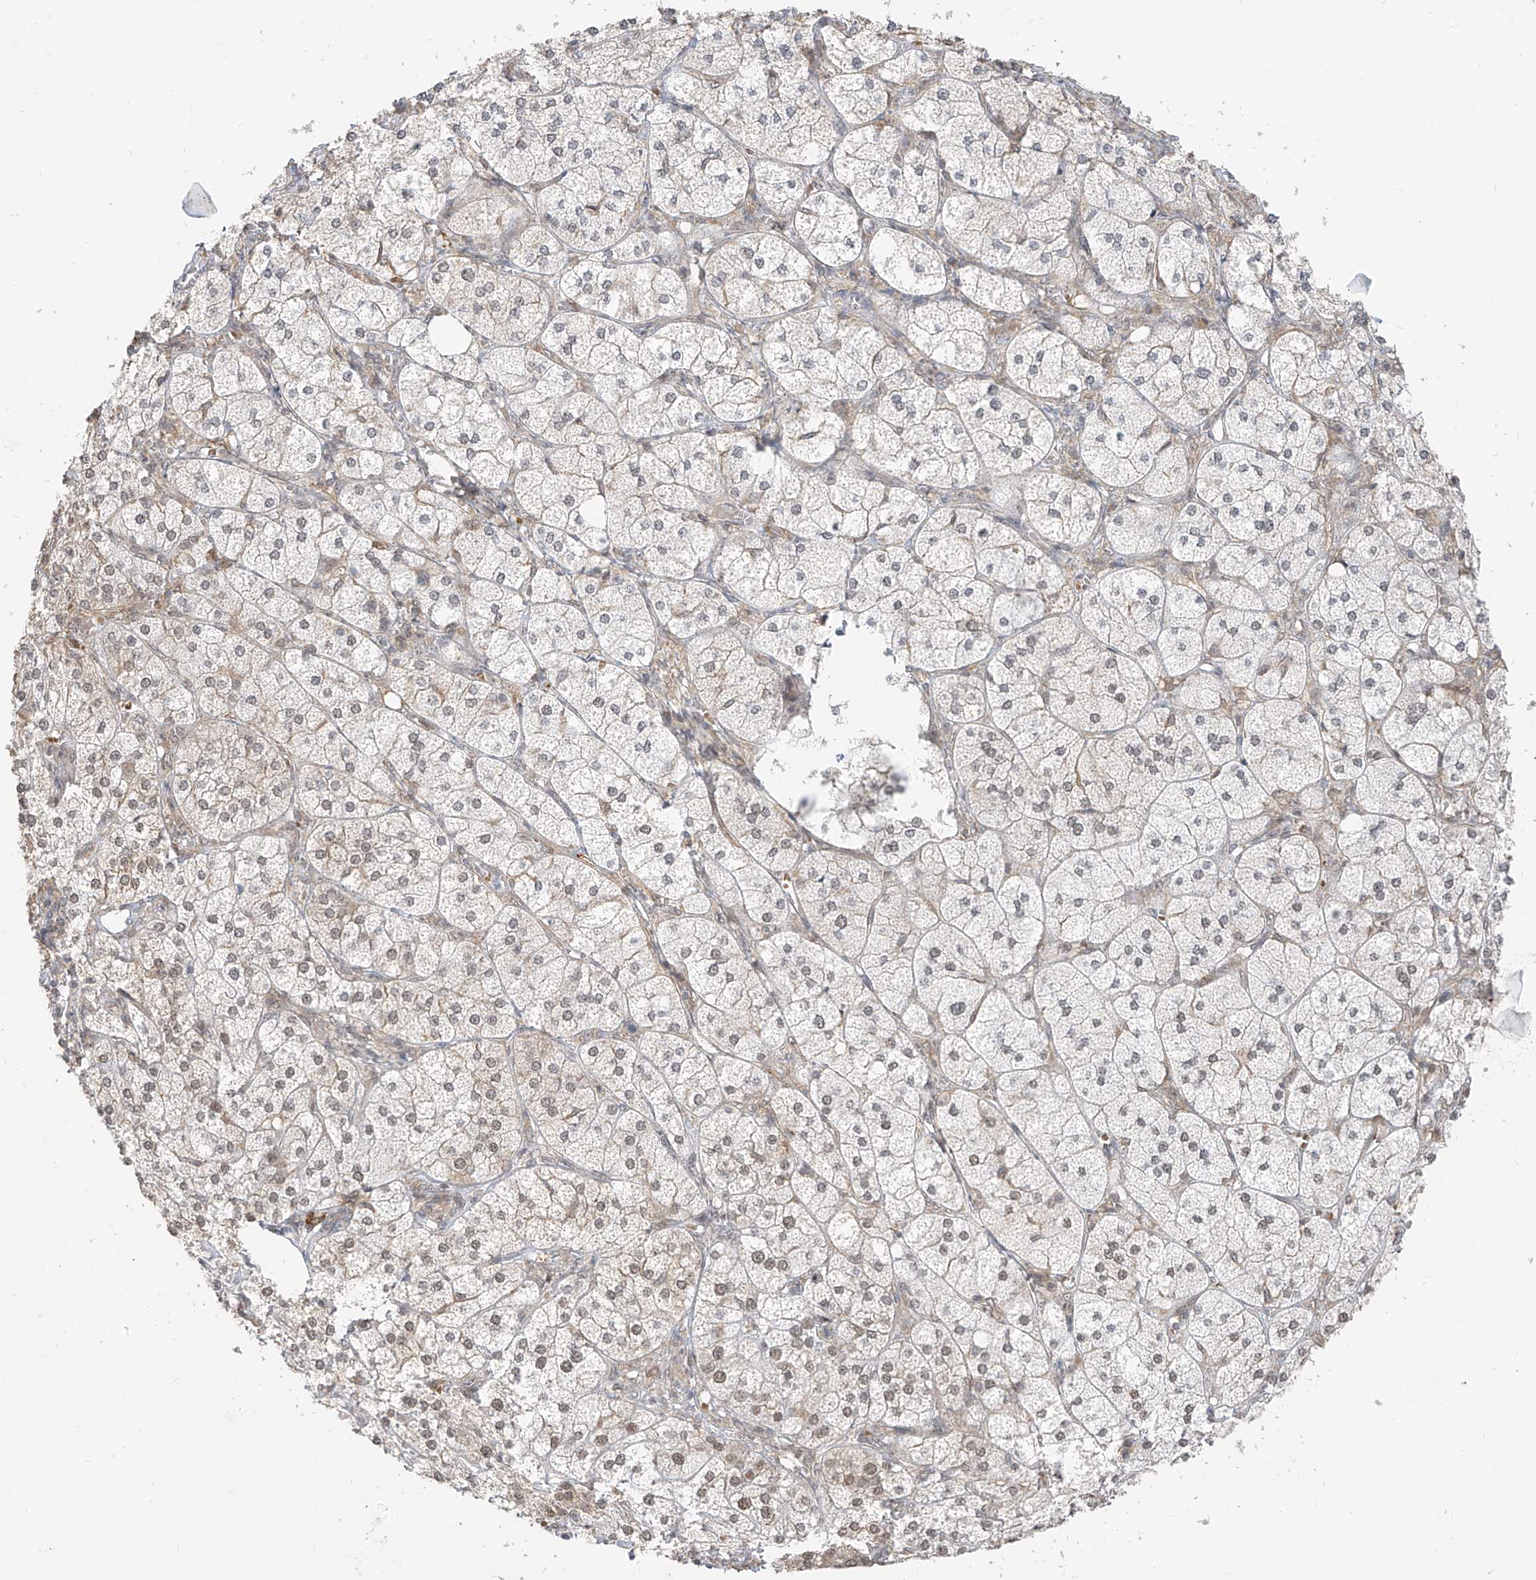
{"staining": {"intensity": "moderate", "quantity": ">75%", "location": "nuclear"}, "tissue": "adrenal gland", "cell_type": "Glandular cells", "image_type": "normal", "snomed": [{"axis": "morphology", "description": "Normal tissue, NOS"}, {"axis": "topography", "description": "Adrenal gland"}], "caption": "Immunohistochemistry (IHC) image of normal adrenal gland stained for a protein (brown), which displays medium levels of moderate nuclear staining in about >75% of glandular cells.", "gene": "ZMYM2", "patient": {"sex": "female", "age": 61}}